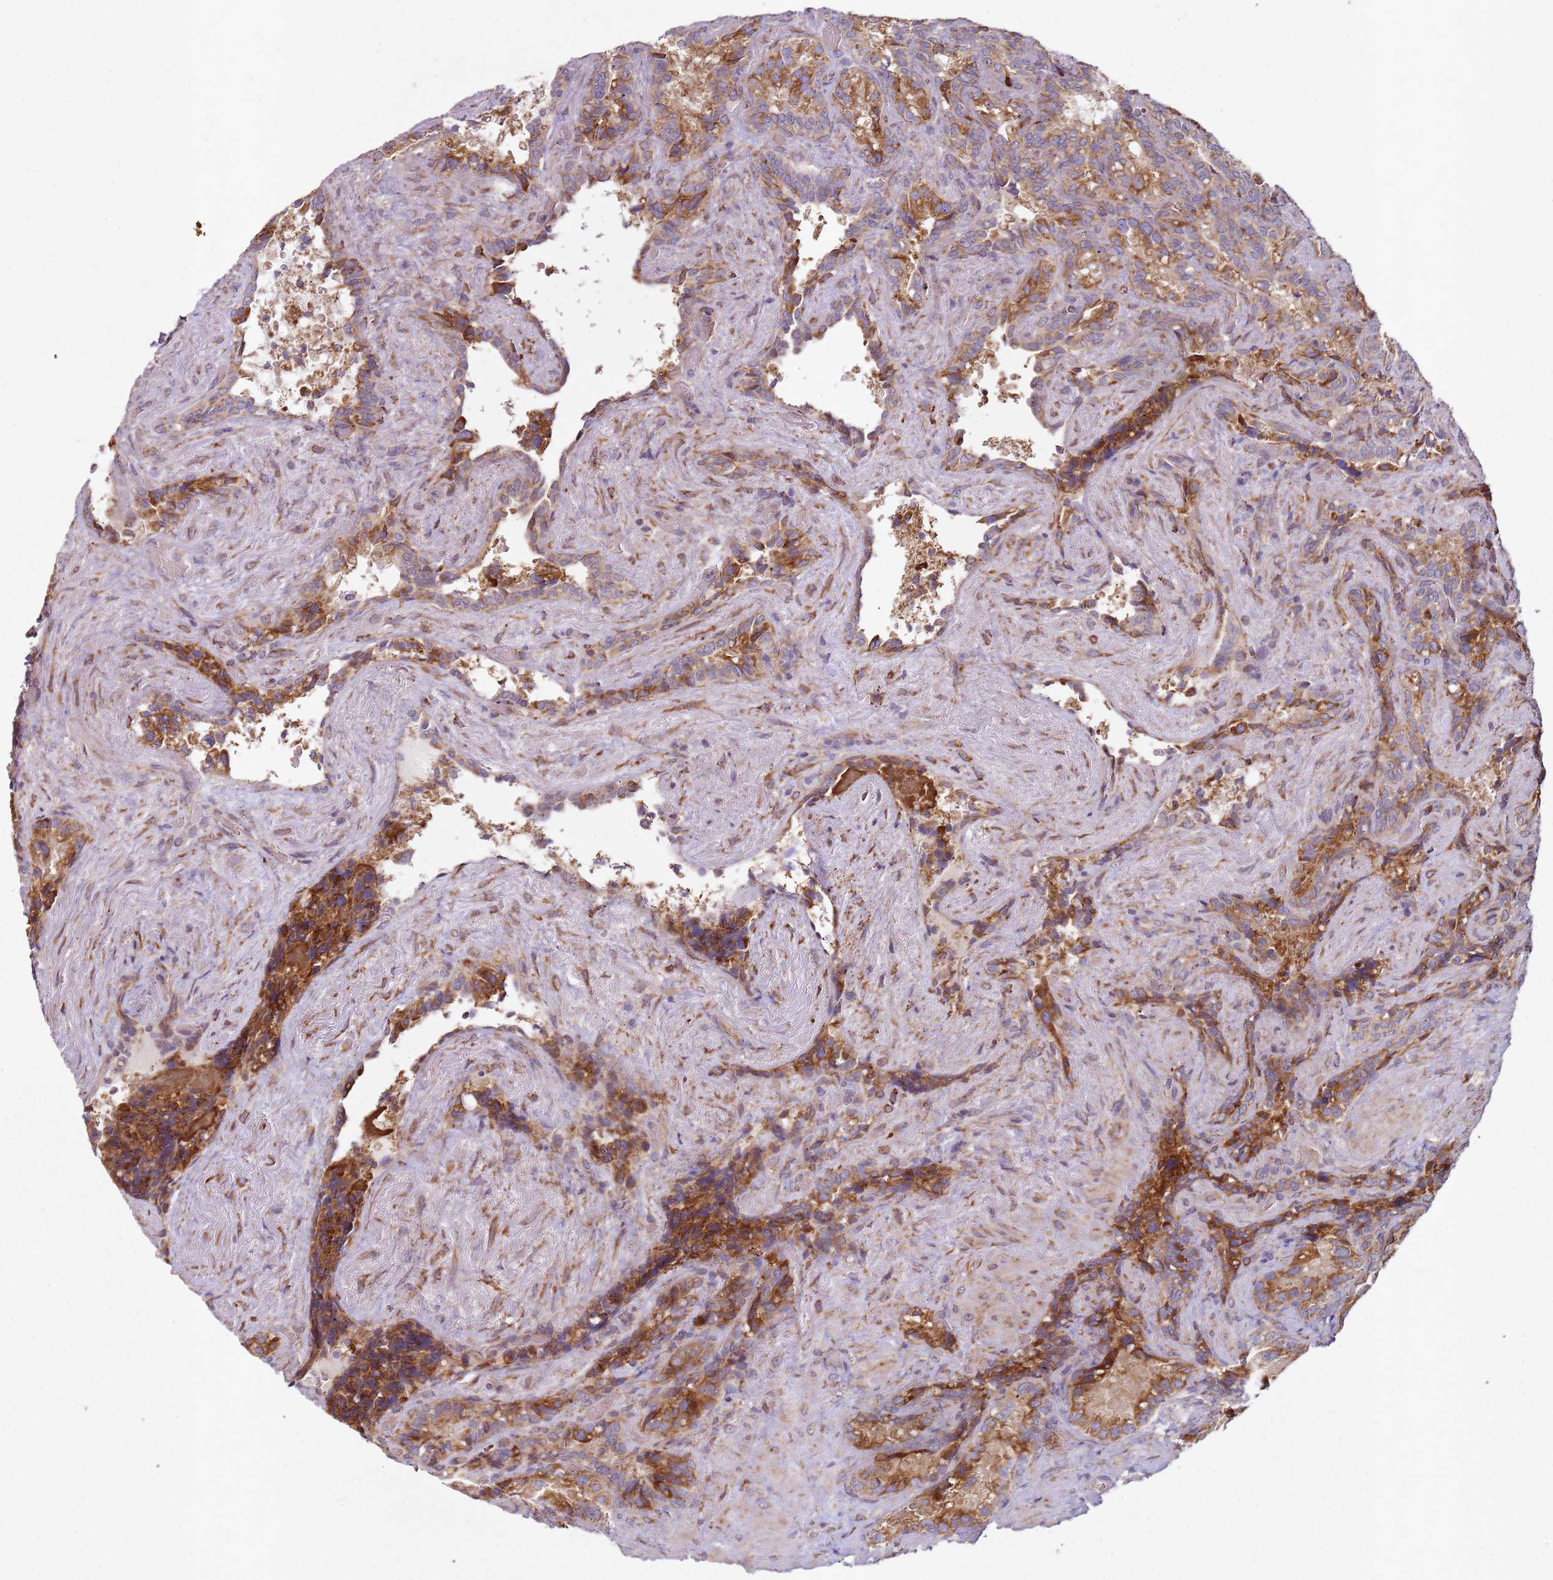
{"staining": {"intensity": "moderate", "quantity": ">75%", "location": "cytoplasmic/membranous"}, "tissue": "seminal vesicle", "cell_type": "Glandular cells", "image_type": "normal", "snomed": [{"axis": "morphology", "description": "Normal tissue, NOS"}, {"axis": "topography", "description": "Seminal veicle"}], "caption": "Immunohistochemical staining of benign human seminal vesicle displays >75% levels of moderate cytoplasmic/membranous protein staining in about >75% of glandular cells.", "gene": "ARFRP1", "patient": {"sex": "male", "age": 62}}